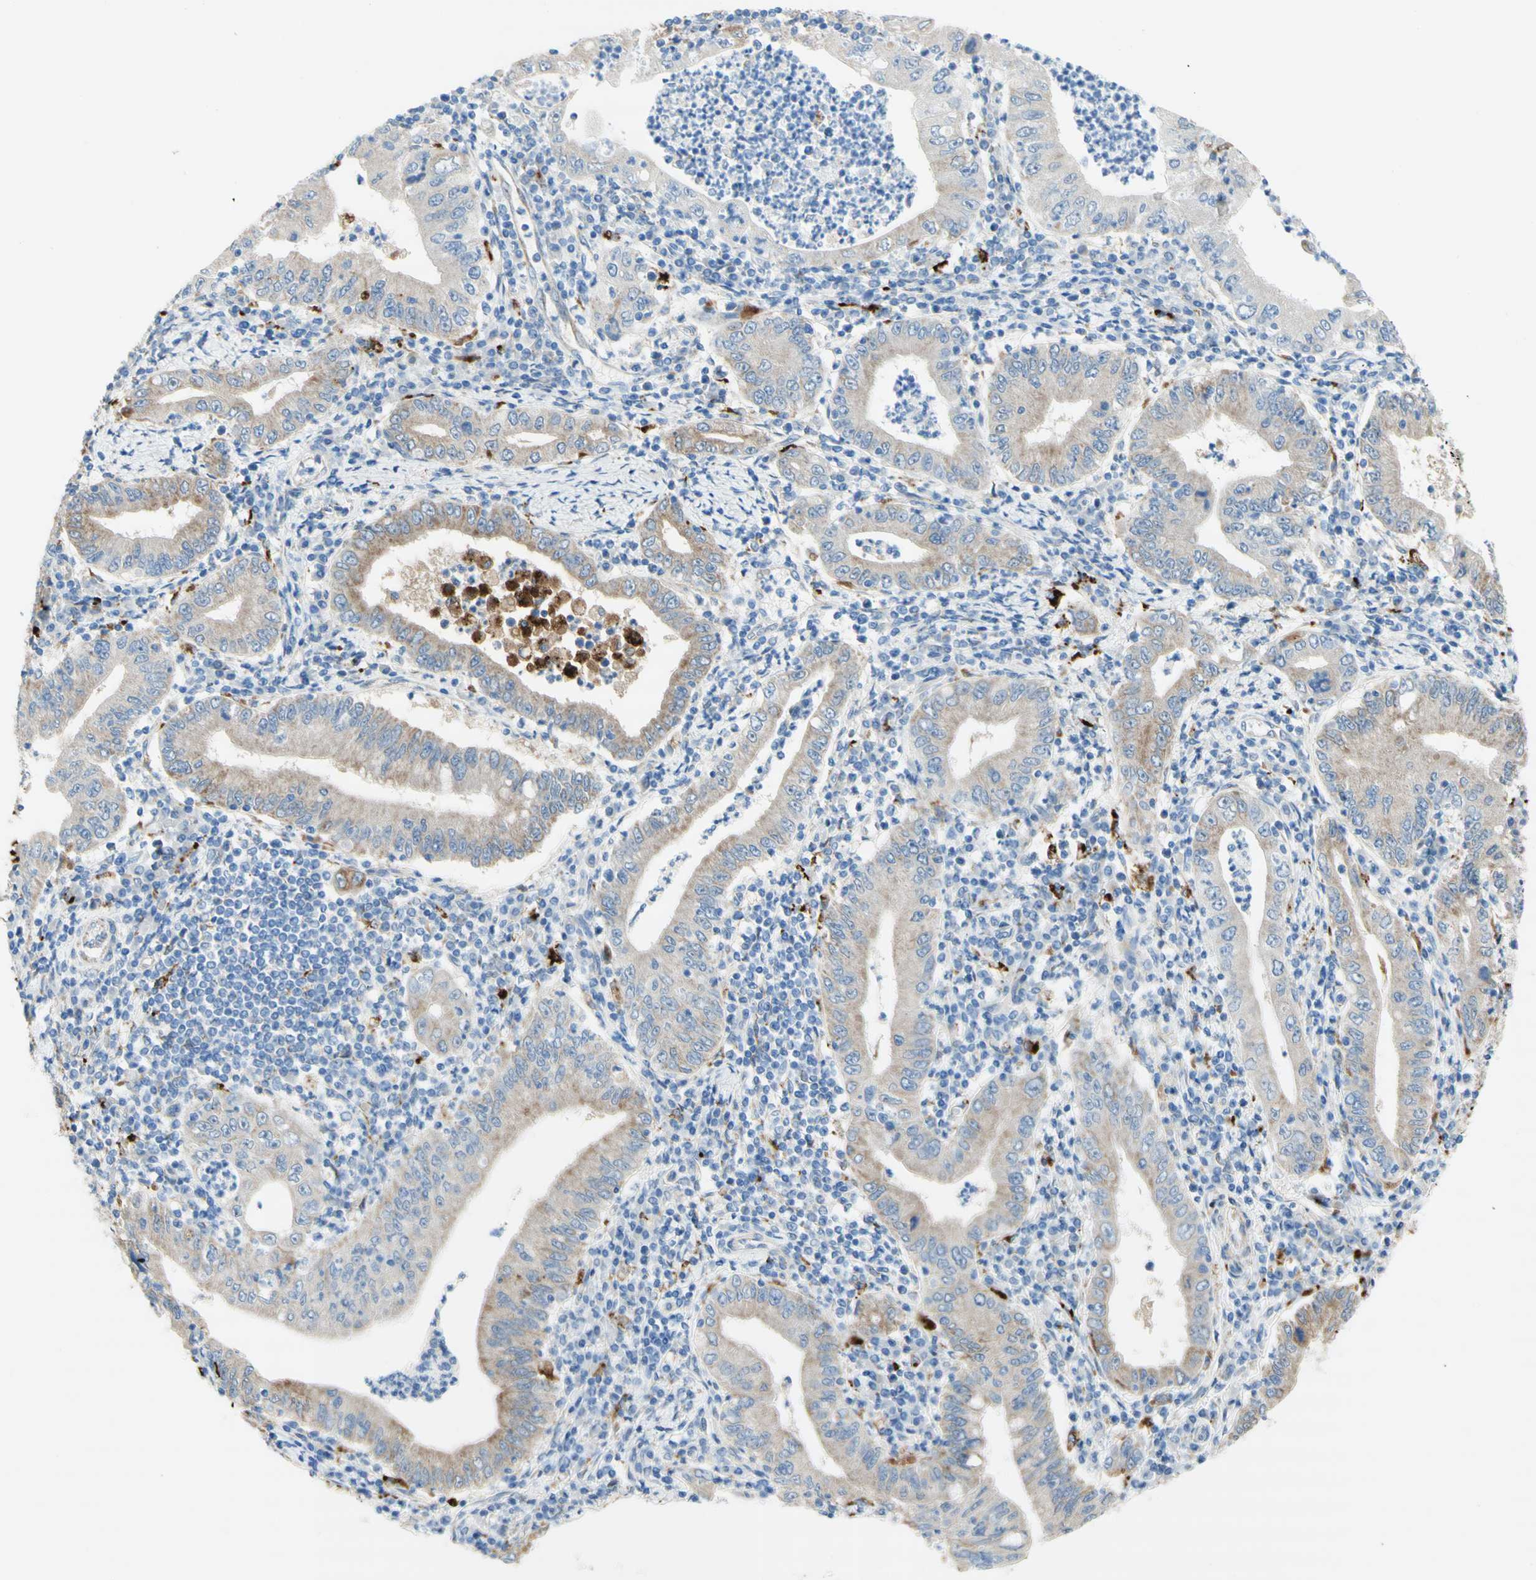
{"staining": {"intensity": "weak", "quantity": ">75%", "location": "cytoplasmic/membranous"}, "tissue": "stomach cancer", "cell_type": "Tumor cells", "image_type": "cancer", "snomed": [{"axis": "morphology", "description": "Normal tissue, NOS"}, {"axis": "morphology", "description": "Adenocarcinoma, NOS"}, {"axis": "topography", "description": "Esophagus"}, {"axis": "topography", "description": "Stomach, upper"}, {"axis": "topography", "description": "Peripheral nerve tissue"}], "caption": "A photomicrograph of human stomach cancer (adenocarcinoma) stained for a protein reveals weak cytoplasmic/membranous brown staining in tumor cells.", "gene": "URB2", "patient": {"sex": "male", "age": 62}}